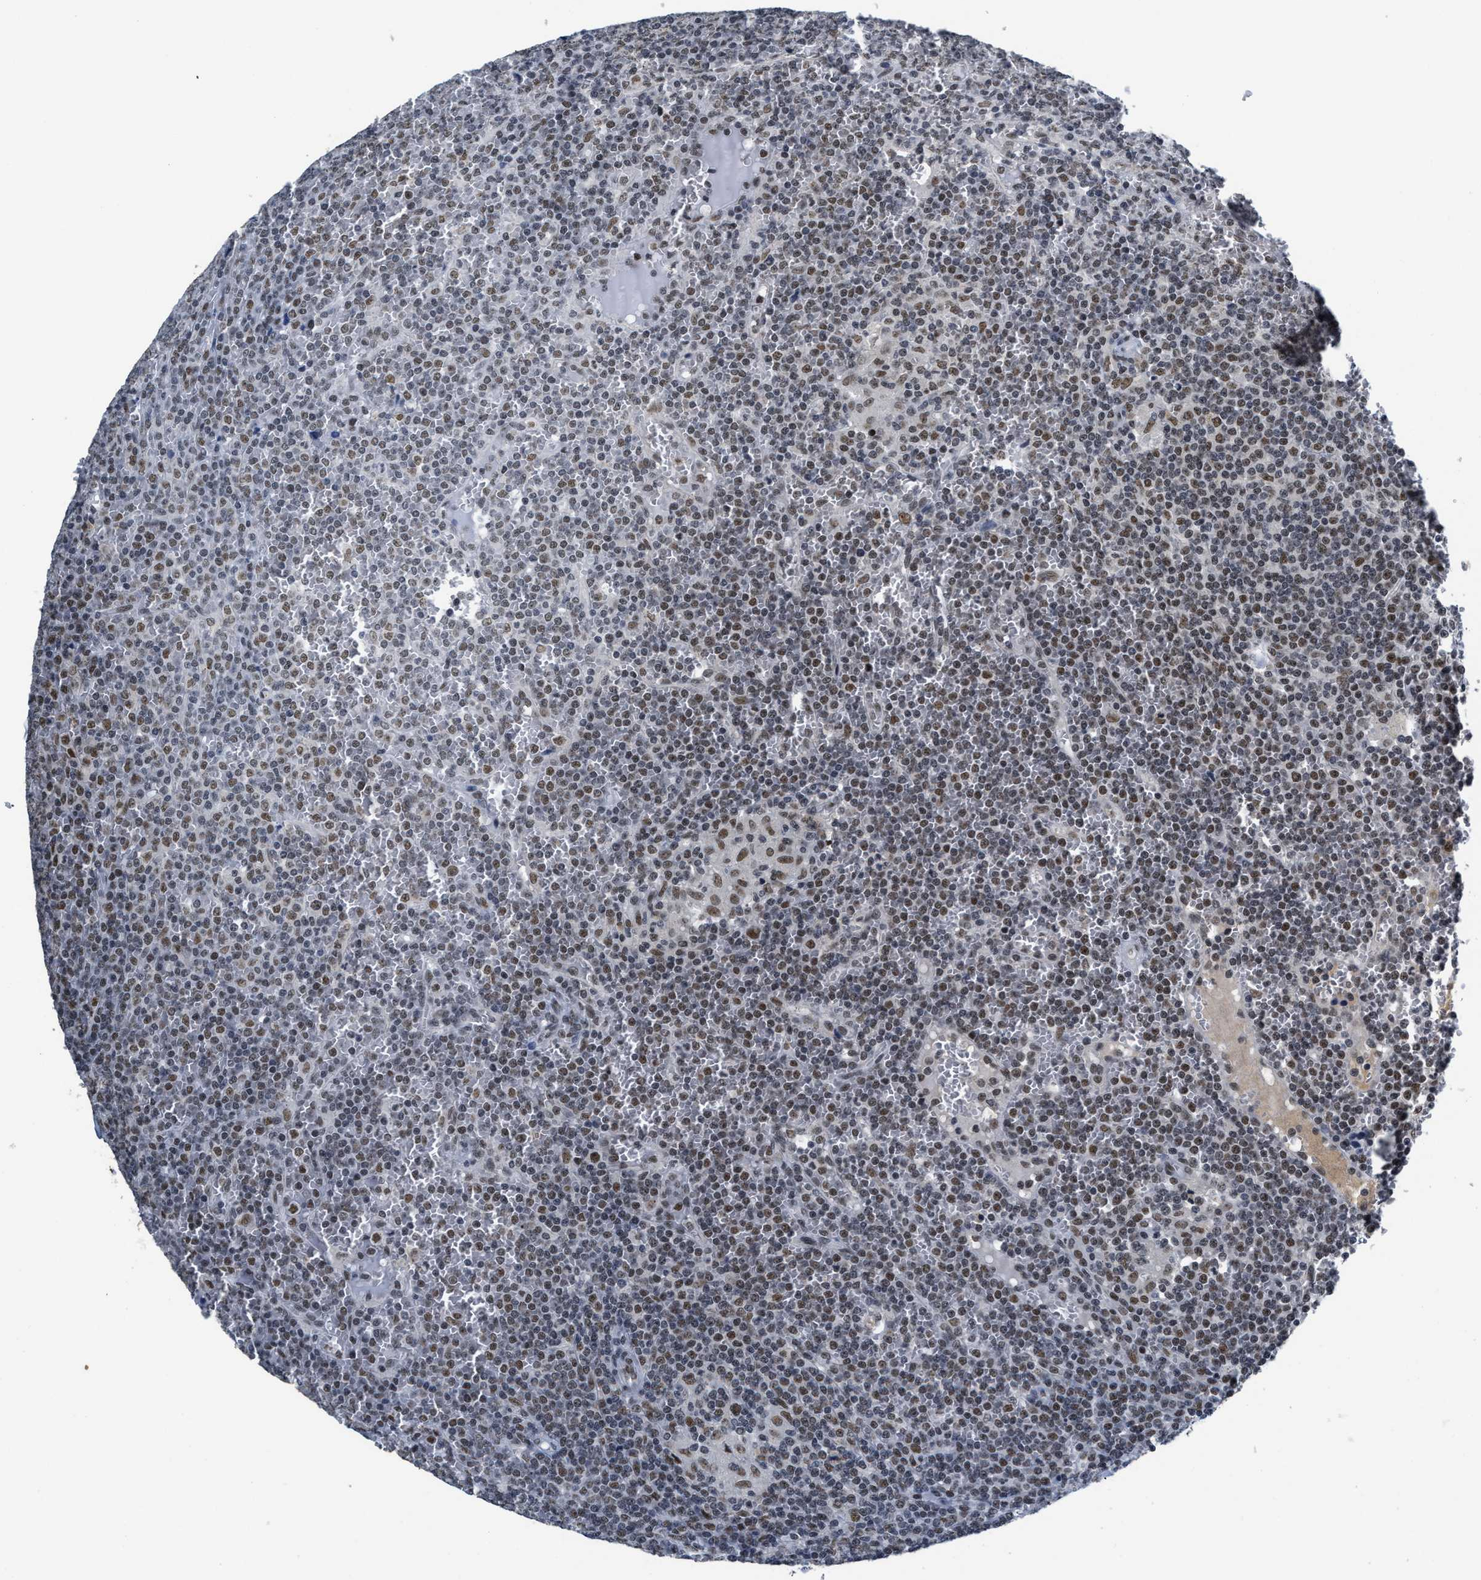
{"staining": {"intensity": "moderate", "quantity": ">75%", "location": "nuclear"}, "tissue": "lymphoma", "cell_type": "Tumor cells", "image_type": "cancer", "snomed": [{"axis": "morphology", "description": "Malignant lymphoma, non-Hodgkin's type, Low grade"}, {"axis": "topography", "description": "Spleen"}], "caption": "IHC (DAB (3,3'-diaminobenzidine)) staining of low-grade malignant lymphoma, non-Hodgkin's type reveals moderate nuclear protein expression in approximately >75% of tumor cells.", "gene": "INIP", "patient": {"sex": "female", "age": 19}}